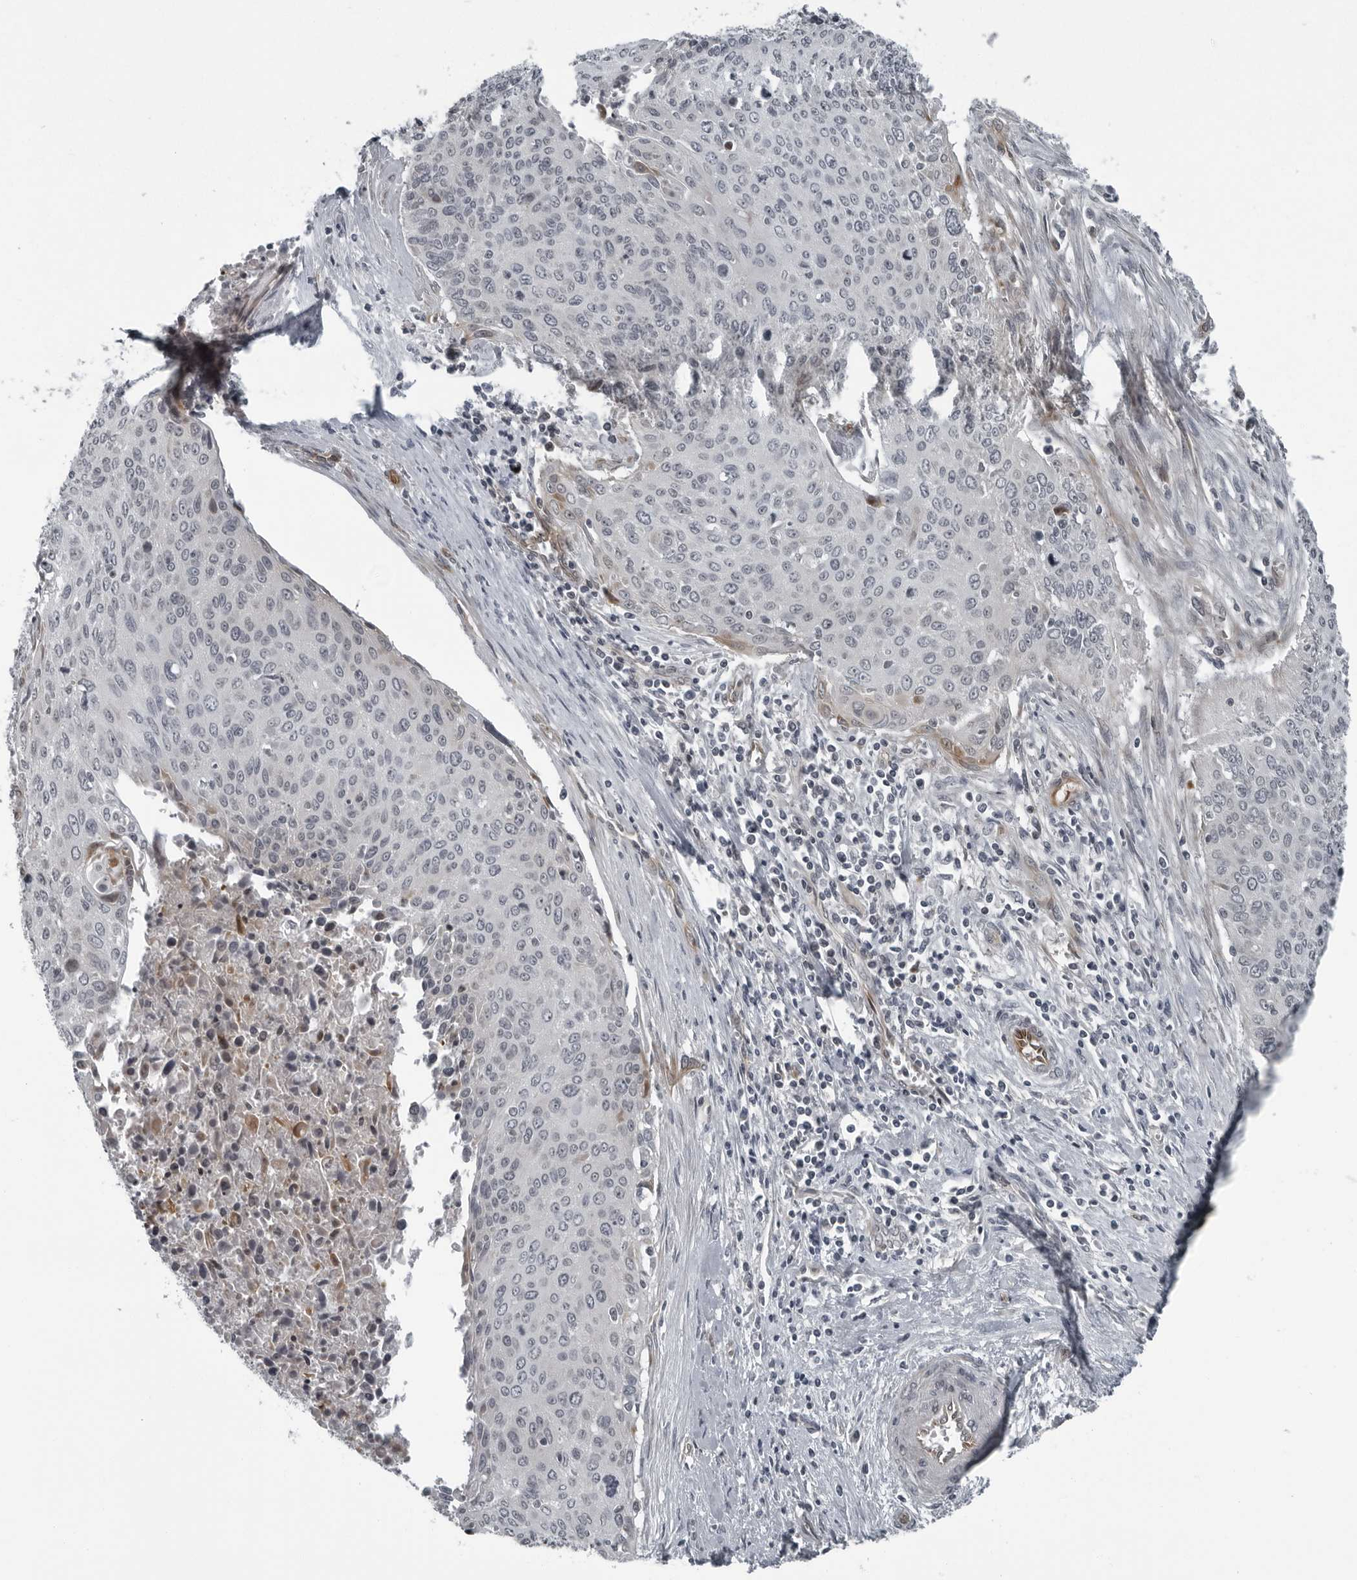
{"staining": {"intensity": "negative", "quantity": "none", "location": "none"}, "tissue": "cervical cancer", "cell_type": "Tumor cells", "image_type": "cancer", "snomed": [{"axis": "morphology", "description": "Squamous cell carcinoma, NOS"}, {"axis": "topography", "description": "Cervix"}], "caption": "High magnification brightfield microscopy of cervical squamous cell carcinoma stained with DAB (brown) and counterstained with hematoxylin (blue): tumor cells show no significant expression.", "gene": "FAM102B", "patient": {"sex": "female", "age": 55}}